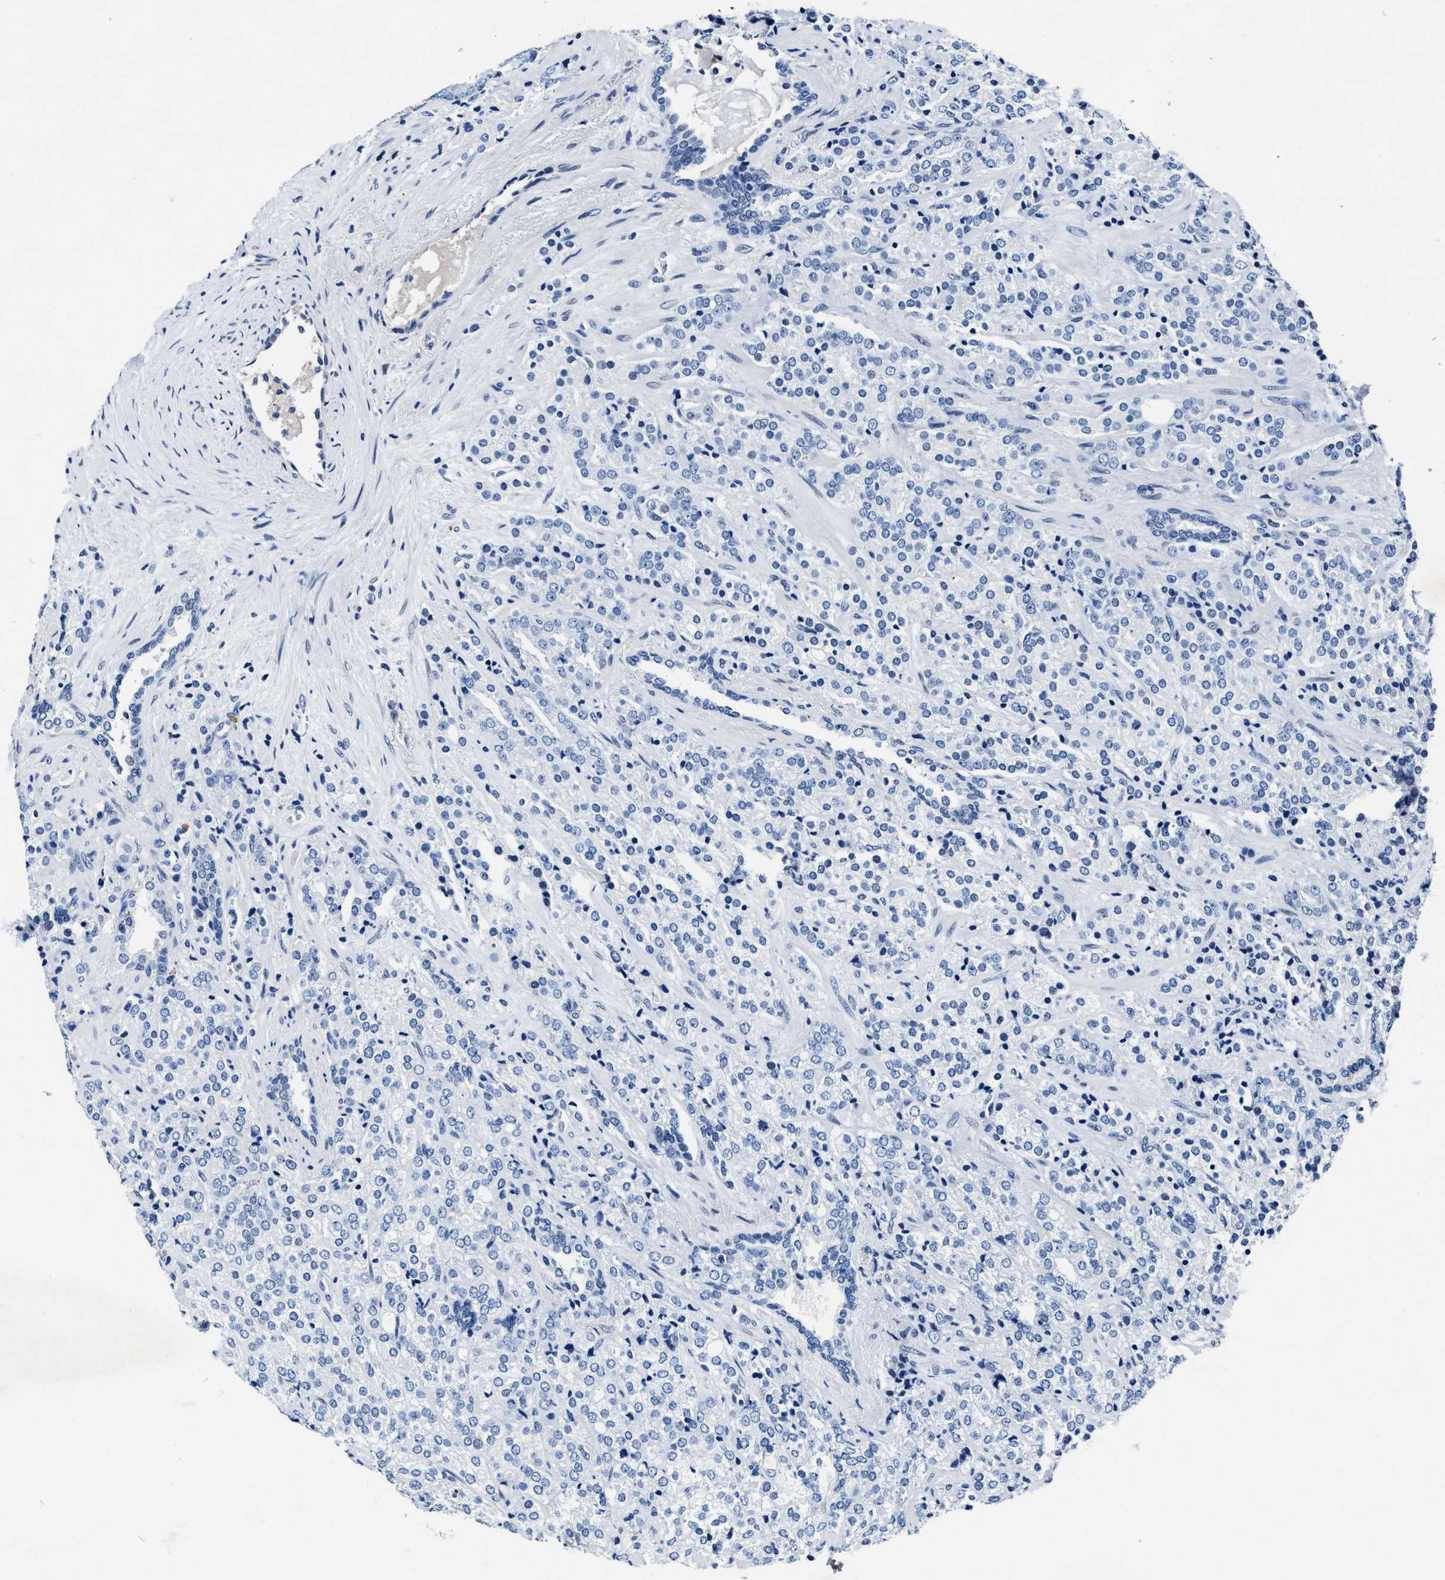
{"staining": {"intensity": "negative", "quantity": "none", "location": "none"}, "tissue": "prostate cancer", "cell_type": "Tumor cells", "image_type": "cancer", "snomed": [{"axis": "morphology", "description": "Adenocarcinoma, High grade"}, {"axis": "topography", "description": "Prostate"}], "caption": "DAB immunohistochemical staining of prostate cancer displays no significant positivity in tumor cells.", "gene": "UBN2", "patient": {"sex": "male", "age": 71}}